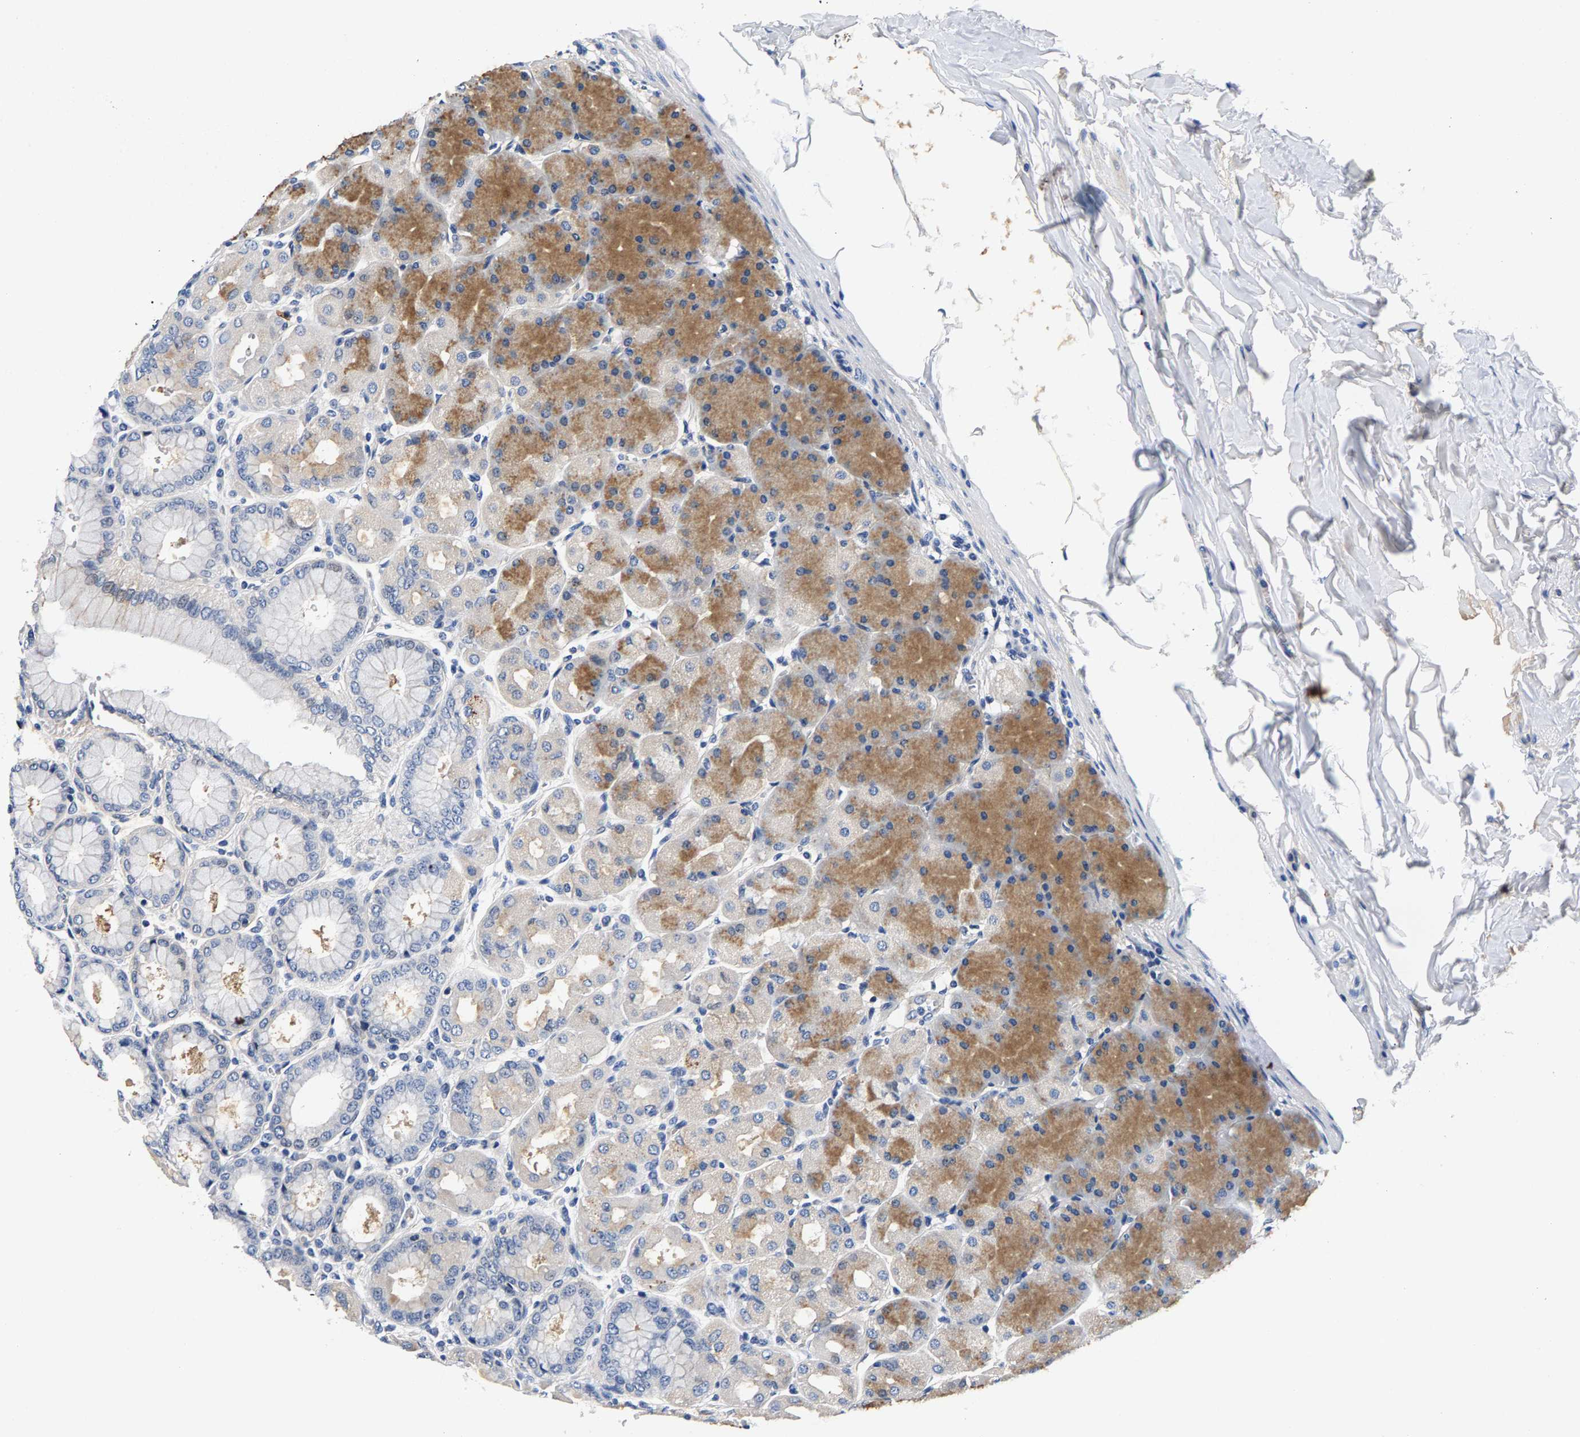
{"staining": {"intensity": "moderate", "quantity": "25%-75%", "location": "cytoplasmic/membranous"}, "tissue": "stomach", "cell_type": "Glandular cells", "image_type": "normal", "snomed": [{"axis": "morphology", "description": "Normal tissue, NOS"}, {"axis": "topography", "description": "Stomach, upper"}], "caption": "The histopathology image shows a brown stain indicating the presence of a protein in the cytoplasmic/membranous of glandular cells in stomach.", "gene": "P2RY4", "patient": {"sex": "female", "age": 56}}